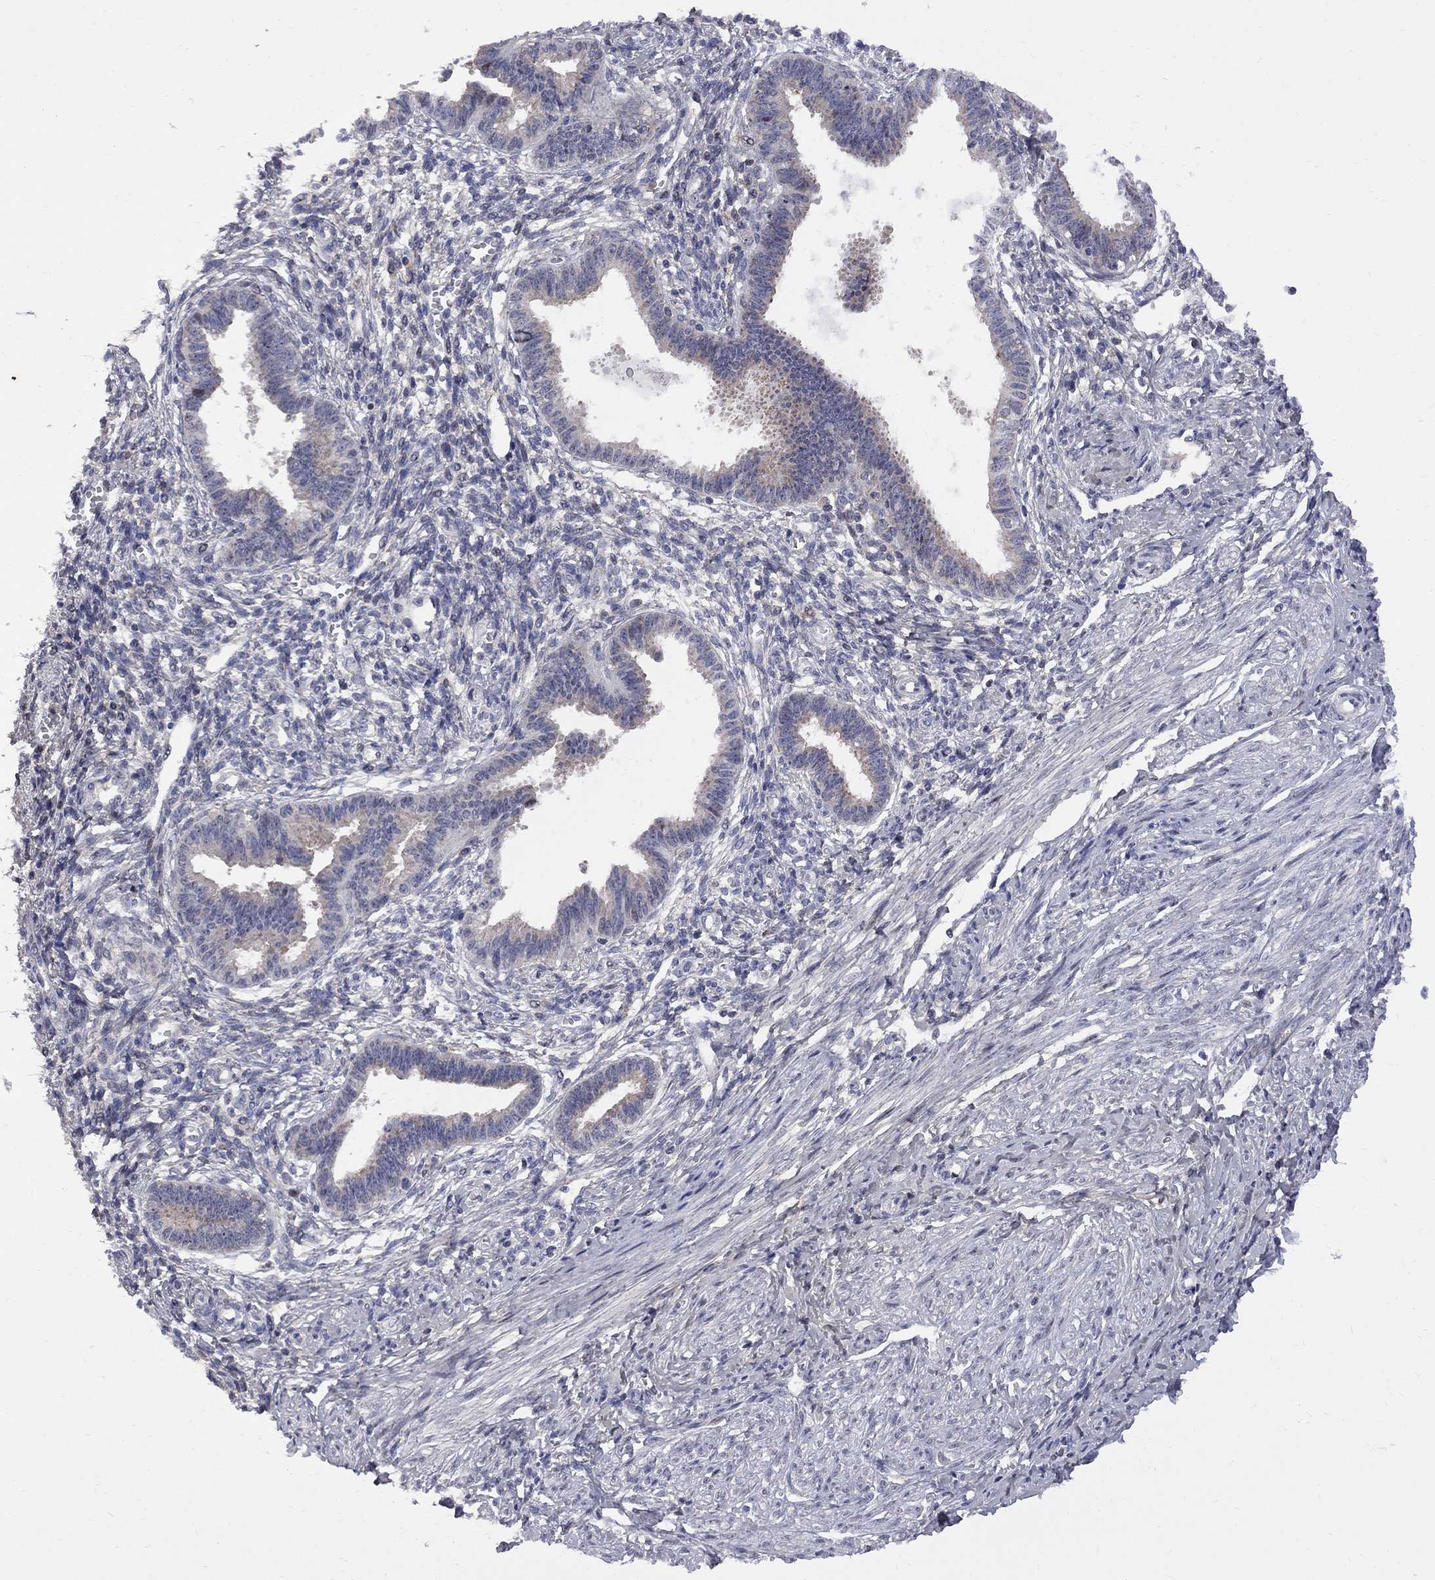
{"staining": {"intensity": "negative", "quantity": "none", "location": "none"}, "tissue": "endometrium", "cell_type": "Cells in endometrial stroma", "image_type": "normal", "snomed": [{"axis": "morphology", "description": "Normal tissue, NOS"}, {"axis": "topography", "description": "Cervix"}, {"axis": "topography", "description": "Endometrium"}], "caption": "An immunohistochemistry (IHC) image of unremarkable endometrium is shown. There is no staining in cells in endometrial stroma of endometrium. (Brightfield microscopy of DAB (3,3'-diaminobenzidine) IHC at high magnification).", "gene": "CNOT11", "patient": {"sex": "female", "age": 37}}